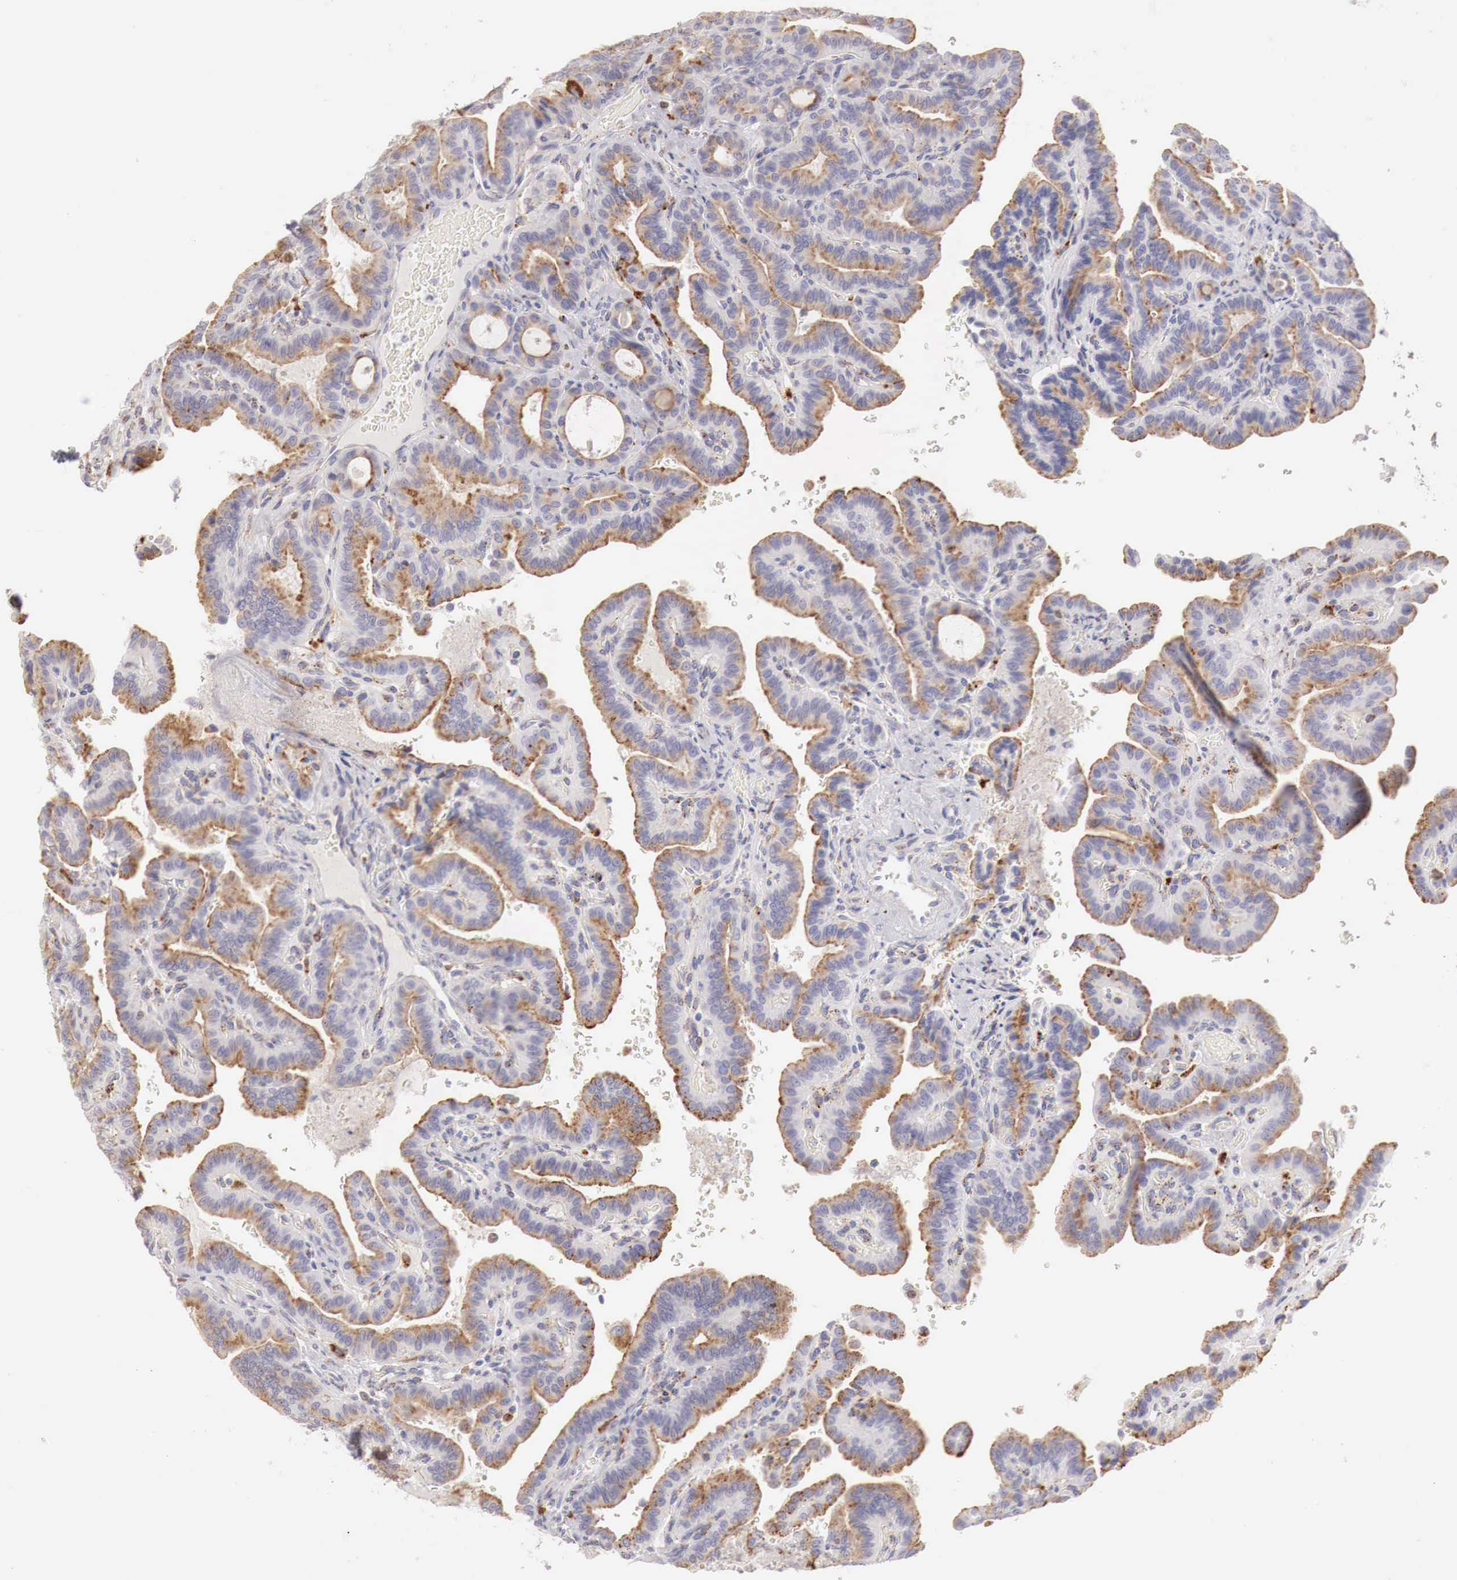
{"staining": {"intensity": "moderate", "quantity": ">75%", "location": "cytoplasmic/membranous"}, "tissue": "thyroid cancer", "cell_type": "Tumor cells", "image_type": "cancer", "snomed": [{"axis": "morphology", "description": "Papillary adenocarcinoma, NOS"}, {"axis": "topography", "description": "Thyroid gland"}], "caption": "Papillary adenocarcinoma (thyroid) stained with immunohistochemistry reveals moderate cytoplasmic/membranous expression in approximately >75% of tumor cells.", "gene": "GLA", "patient": {"sex": "male", "age": 87}}